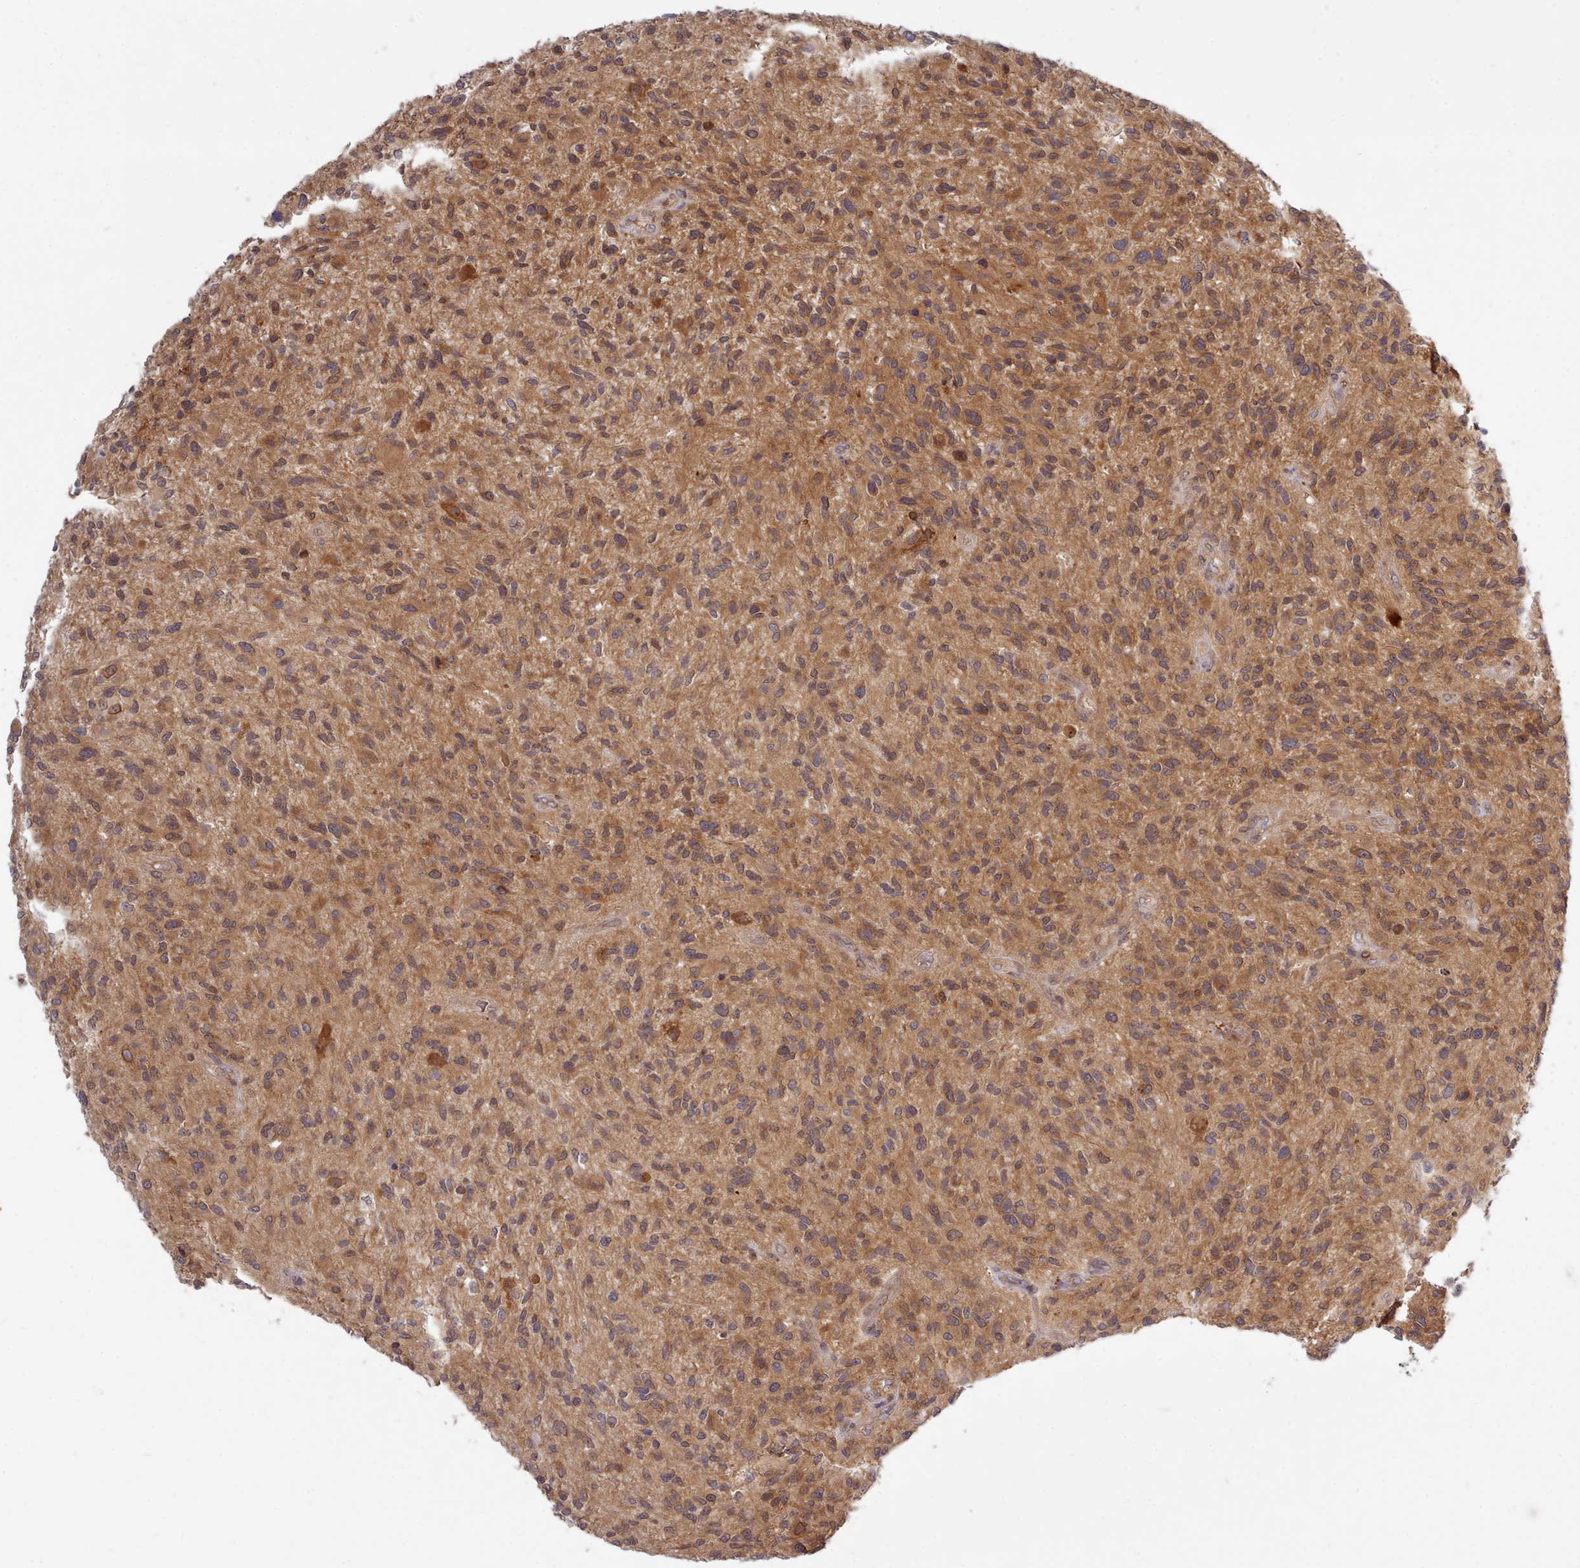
{"staining": {"intensity": "moderate", "quantity": ">75%", "location": "cytoplasmic/membranous"}, "tissue": "glioma", "cell_type": "Tumor cells", "image_type": "cancer", "snomed": [{"axis": "morphology", "description": "Glioma, malignant, High grade"}, {"axis": "topography", "description": "Brain"}], "caption": "Human glioma stained for a protein (brown) shows moderate cytoplasmic/membranous positive positivity in about >75% of tumor cells.", "gene": "UBE2G1", "patient": {"sex": "male", "age": 47}}